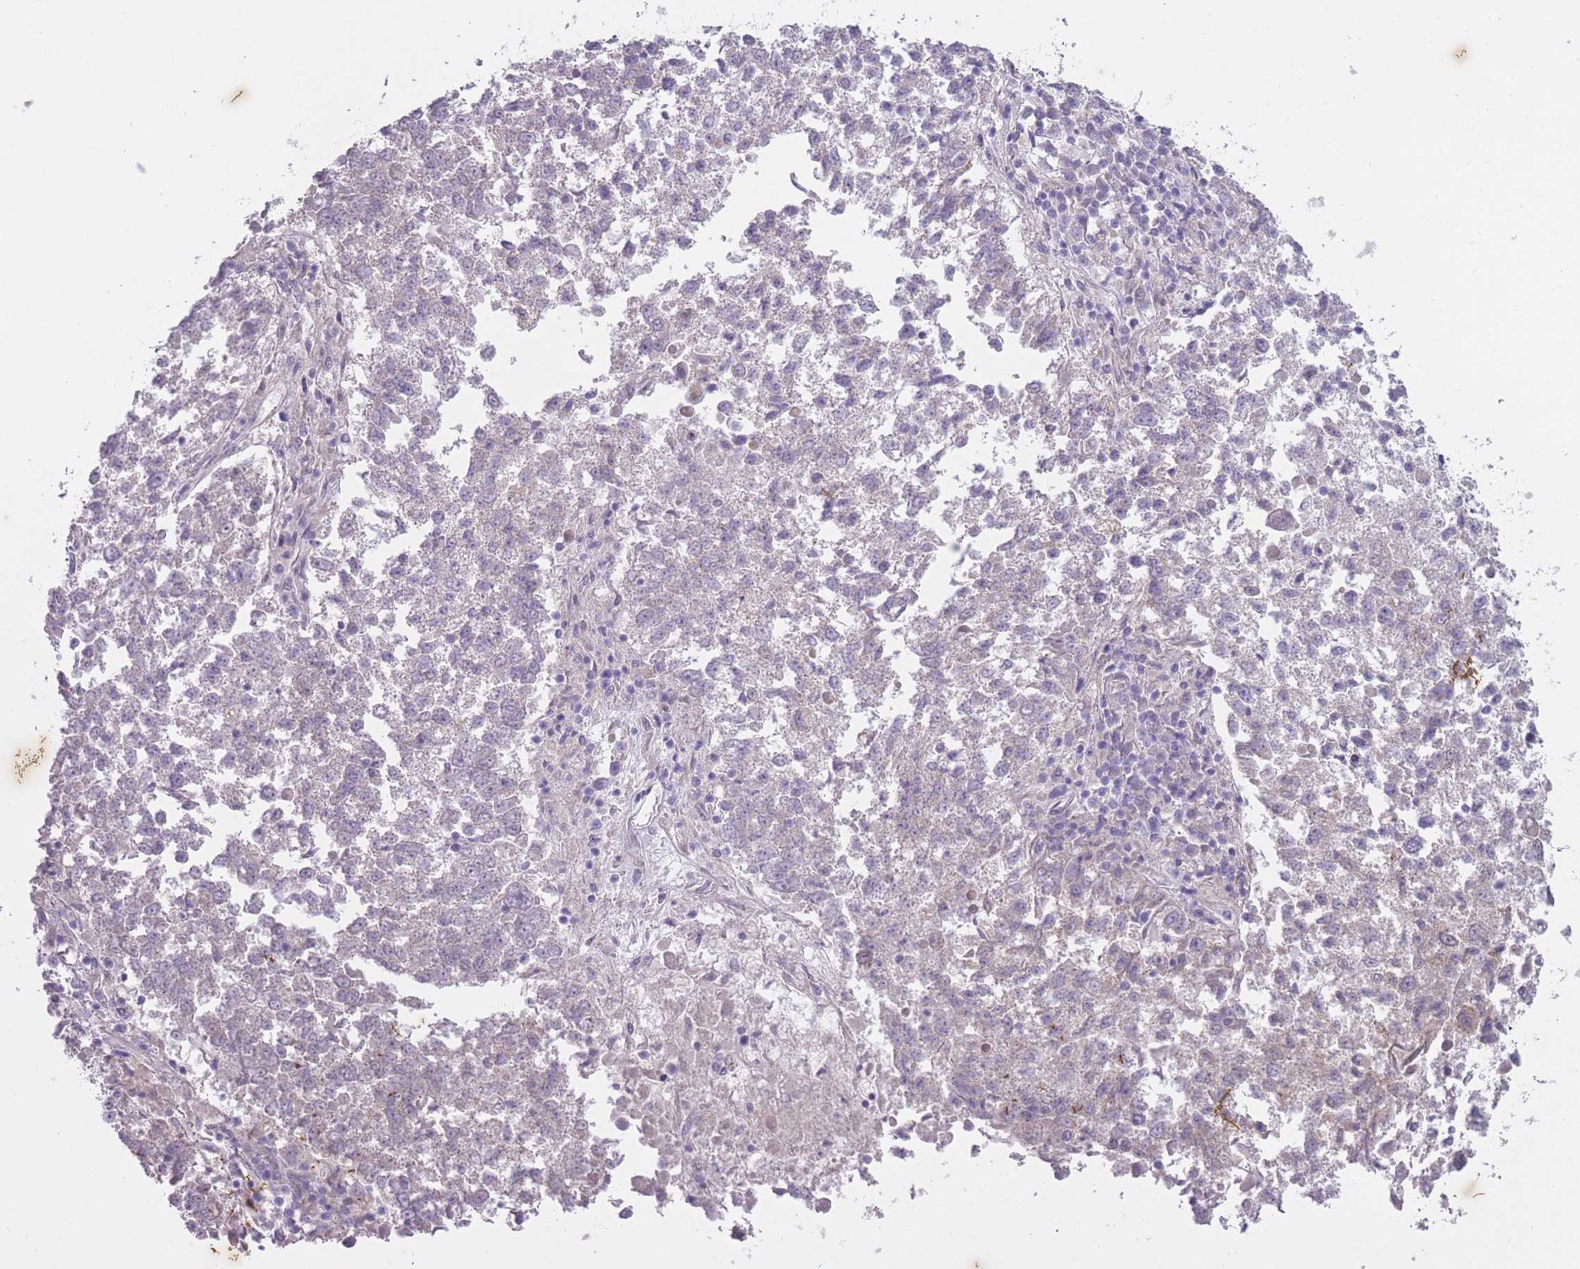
{"staining": {"intensity": "weak", "quantity": "<25%", "location": "cytoplasmic/membranous"}, "tissue": "lung cancer", "cell_type": "Tumor cells", "image_type": "cancer", "snomed": [{"axis": "morphology", "description": "Squamous cell carcinoma, NOS"}, {"axis": "topography", "description": "Lung"}], "caption": "Lung cancer (squamous cell carcinoma) stained for a protein using immunohistochemistry exhibits no staining tumor cells.", "gene": "ARPIN", "patient": {"sex": "male", "age": 73}}